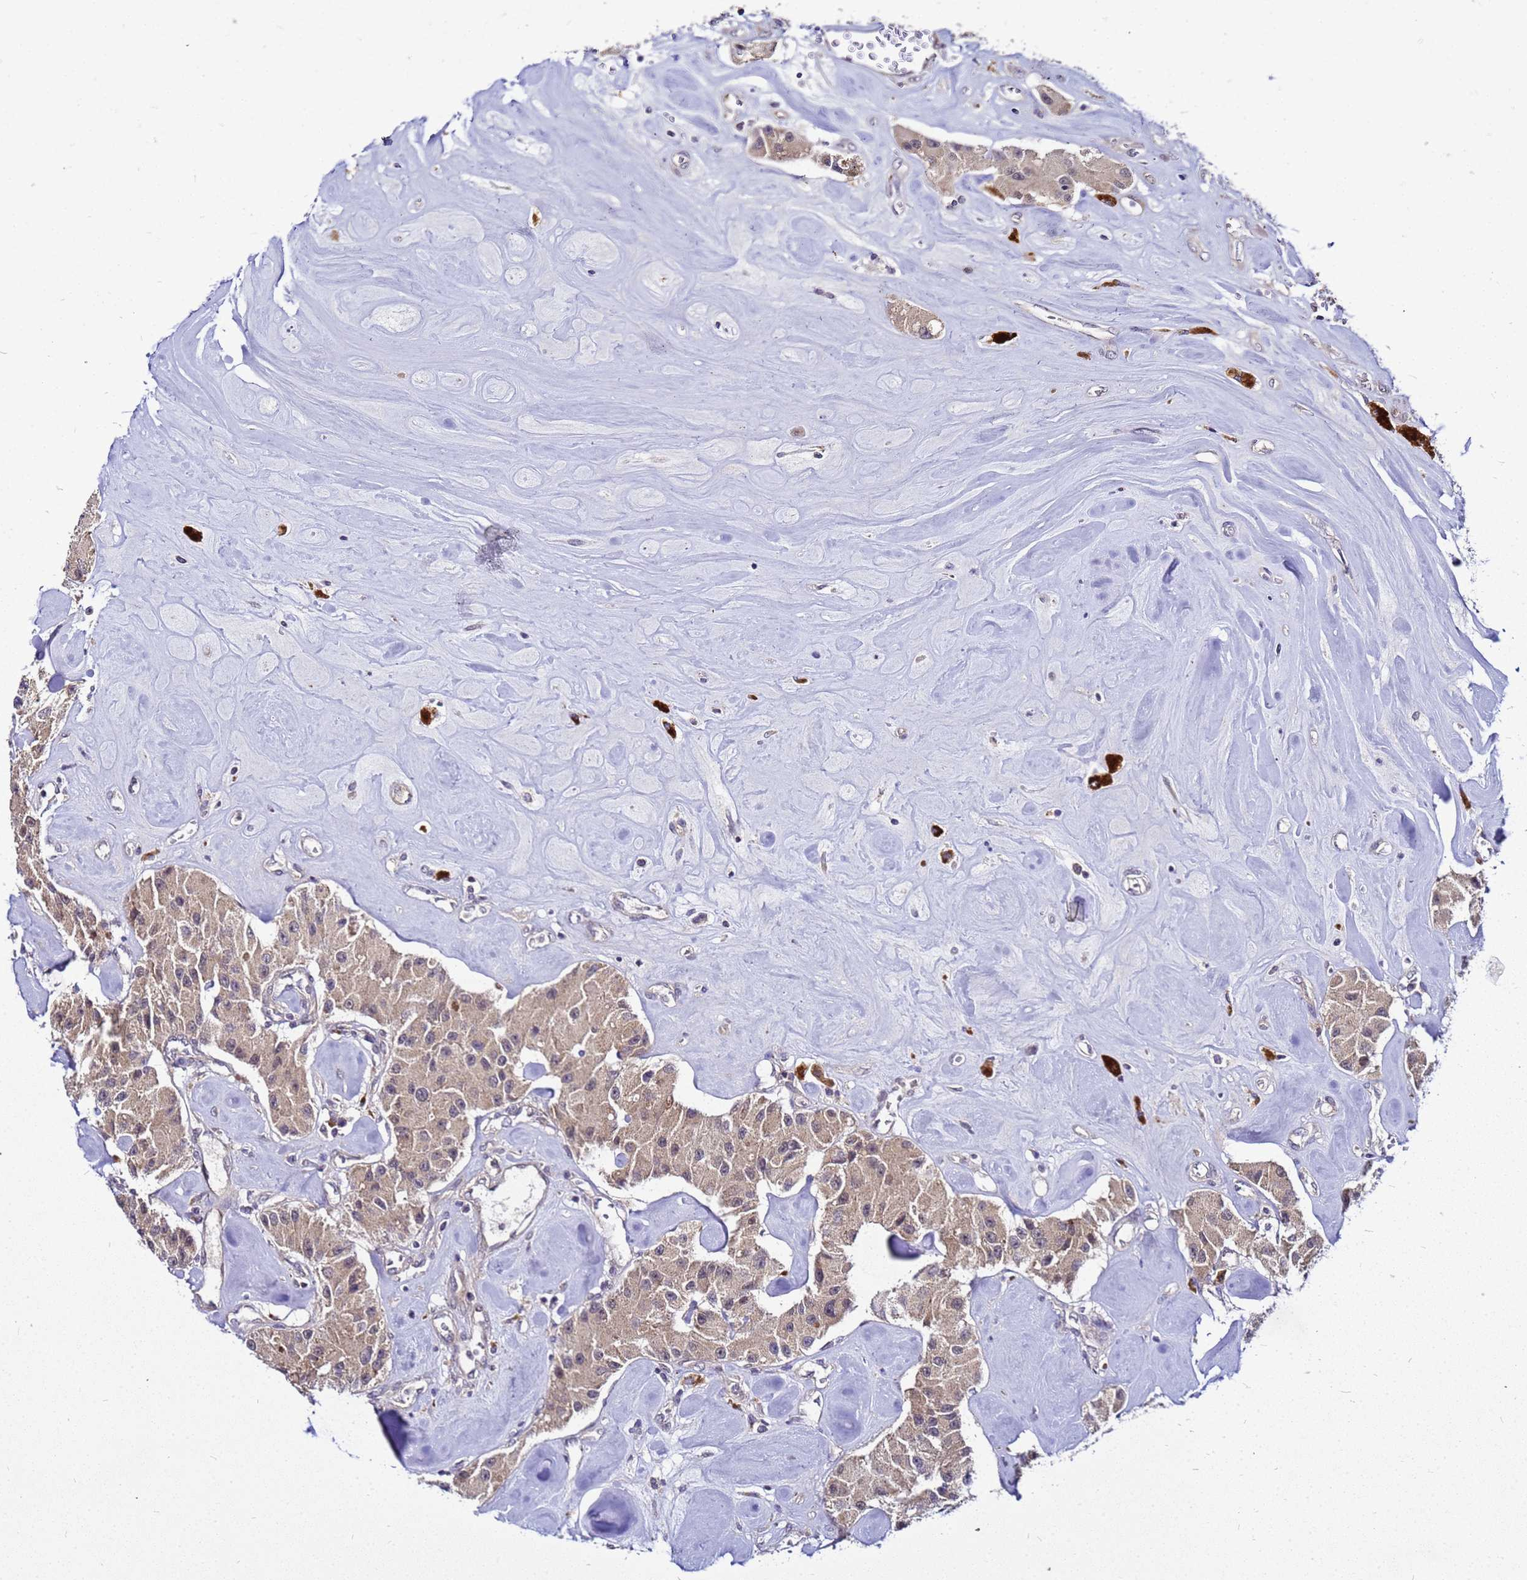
{"staining": {"intensity": "weak", "quantity": ">75%", "location": "cytoplasmic/membranous"}, "tissue": "carcinoid", "cell_type": "Tumor cells", "image_type": "cancer", "snomed": [{"axis": "morphology", "description": "Carcinoid, malignant, NOS"}, {"axis": "topography", "description": "Pancreas"}], "caption": "The immunohistochemical stain shows weak cytoplasmic/membranous staining in tumor cells of malignant carcinoid tissue.", "gene": "SAT1", "patient": {"sex": "male", "age": 41}}